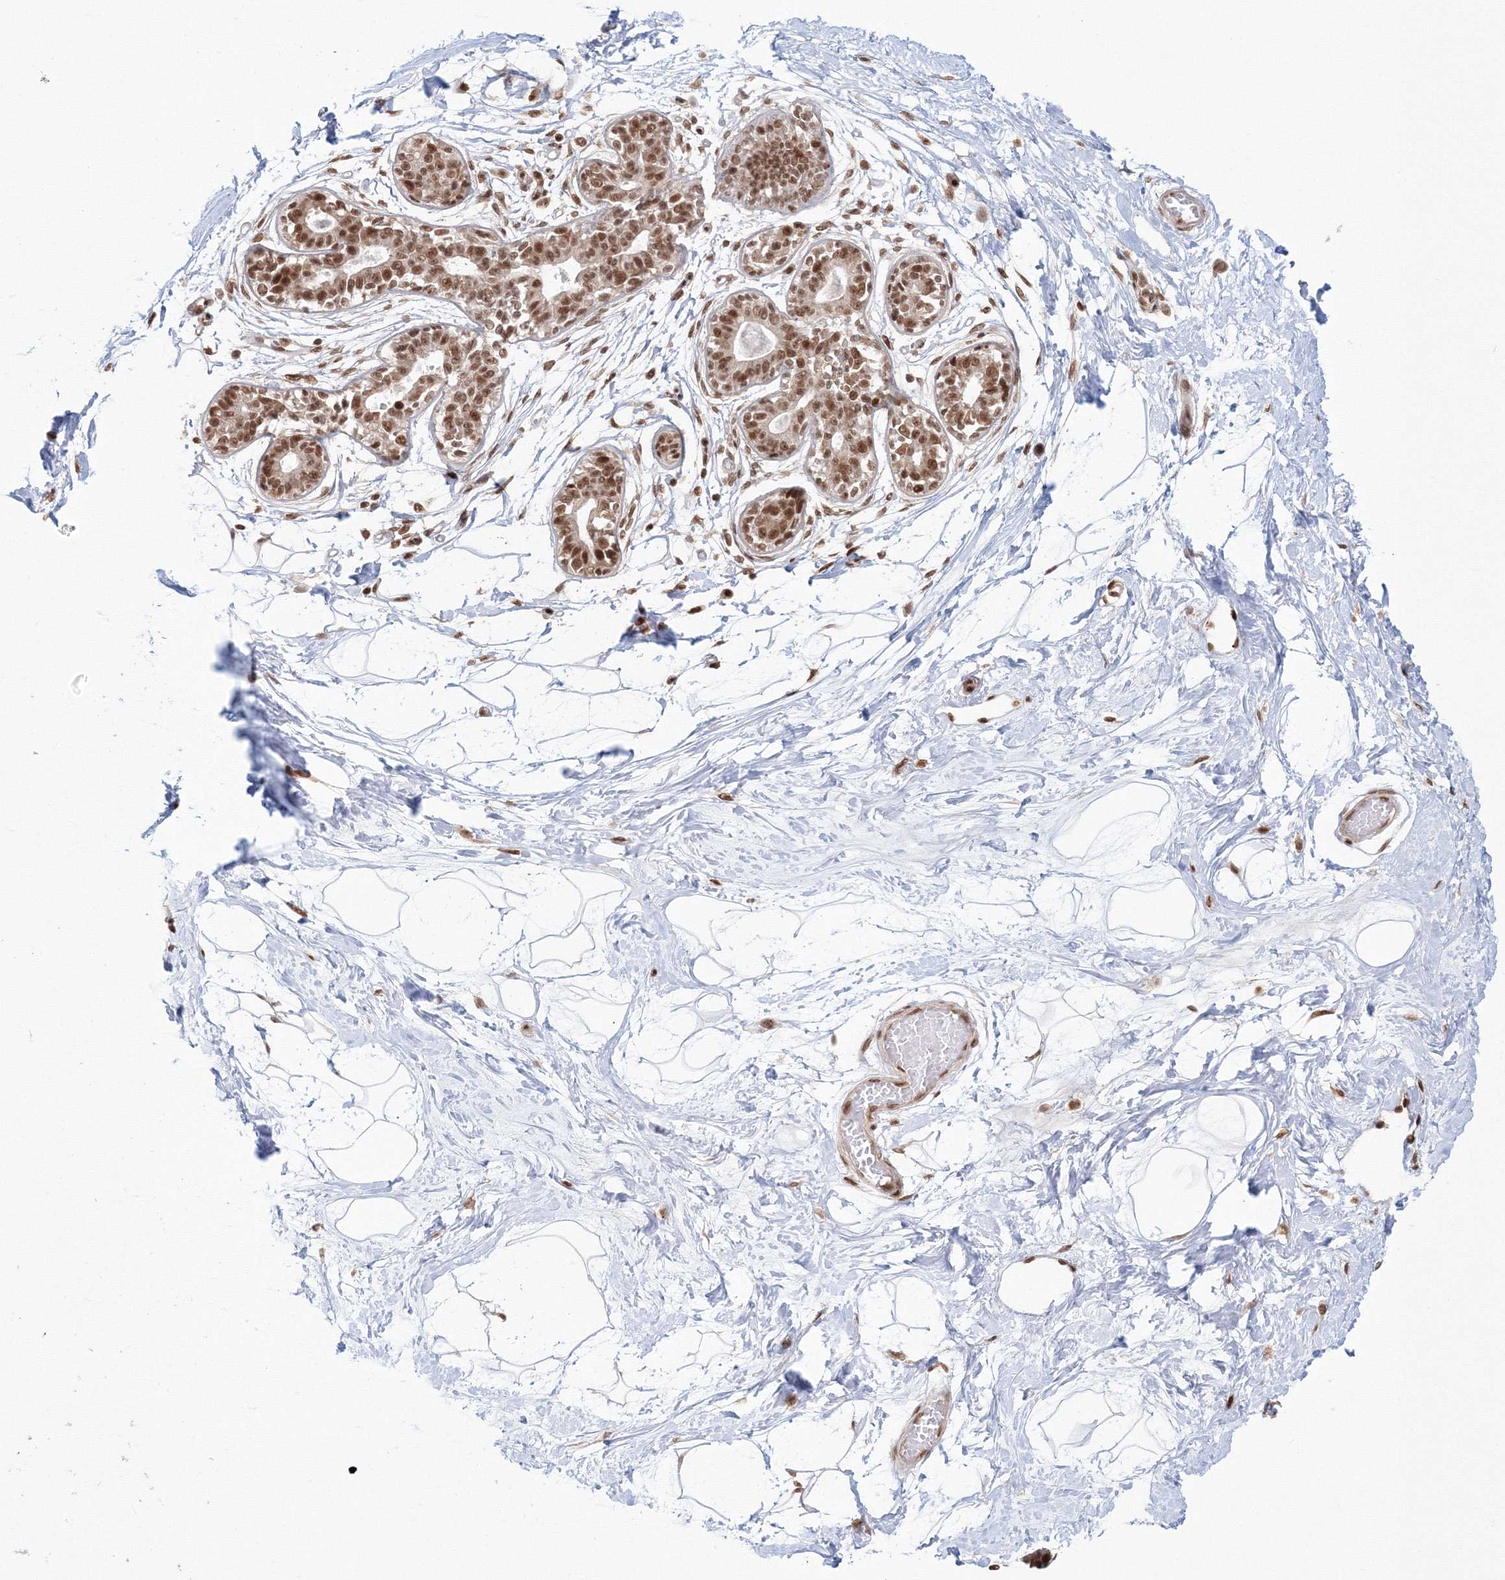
{"staining": {"intensity": "strong", "quantity": ">75%", "location": "nuclear"}, "tissue": "breast", "cell_type": "Adipocytes", "image_type": "normal", "snomed": [{"axis": "morphology", "description": "Normal tissue, NOS"}, {"axis": "topography", "description": "Breast"}], "caption": "Immunohistochemical staining of benign human breast reveals strong nuclear protein staining in approximately >75% of adipocytes.", "gene": "KIF20A", "patient": {"sex": "female", "age": 45}}